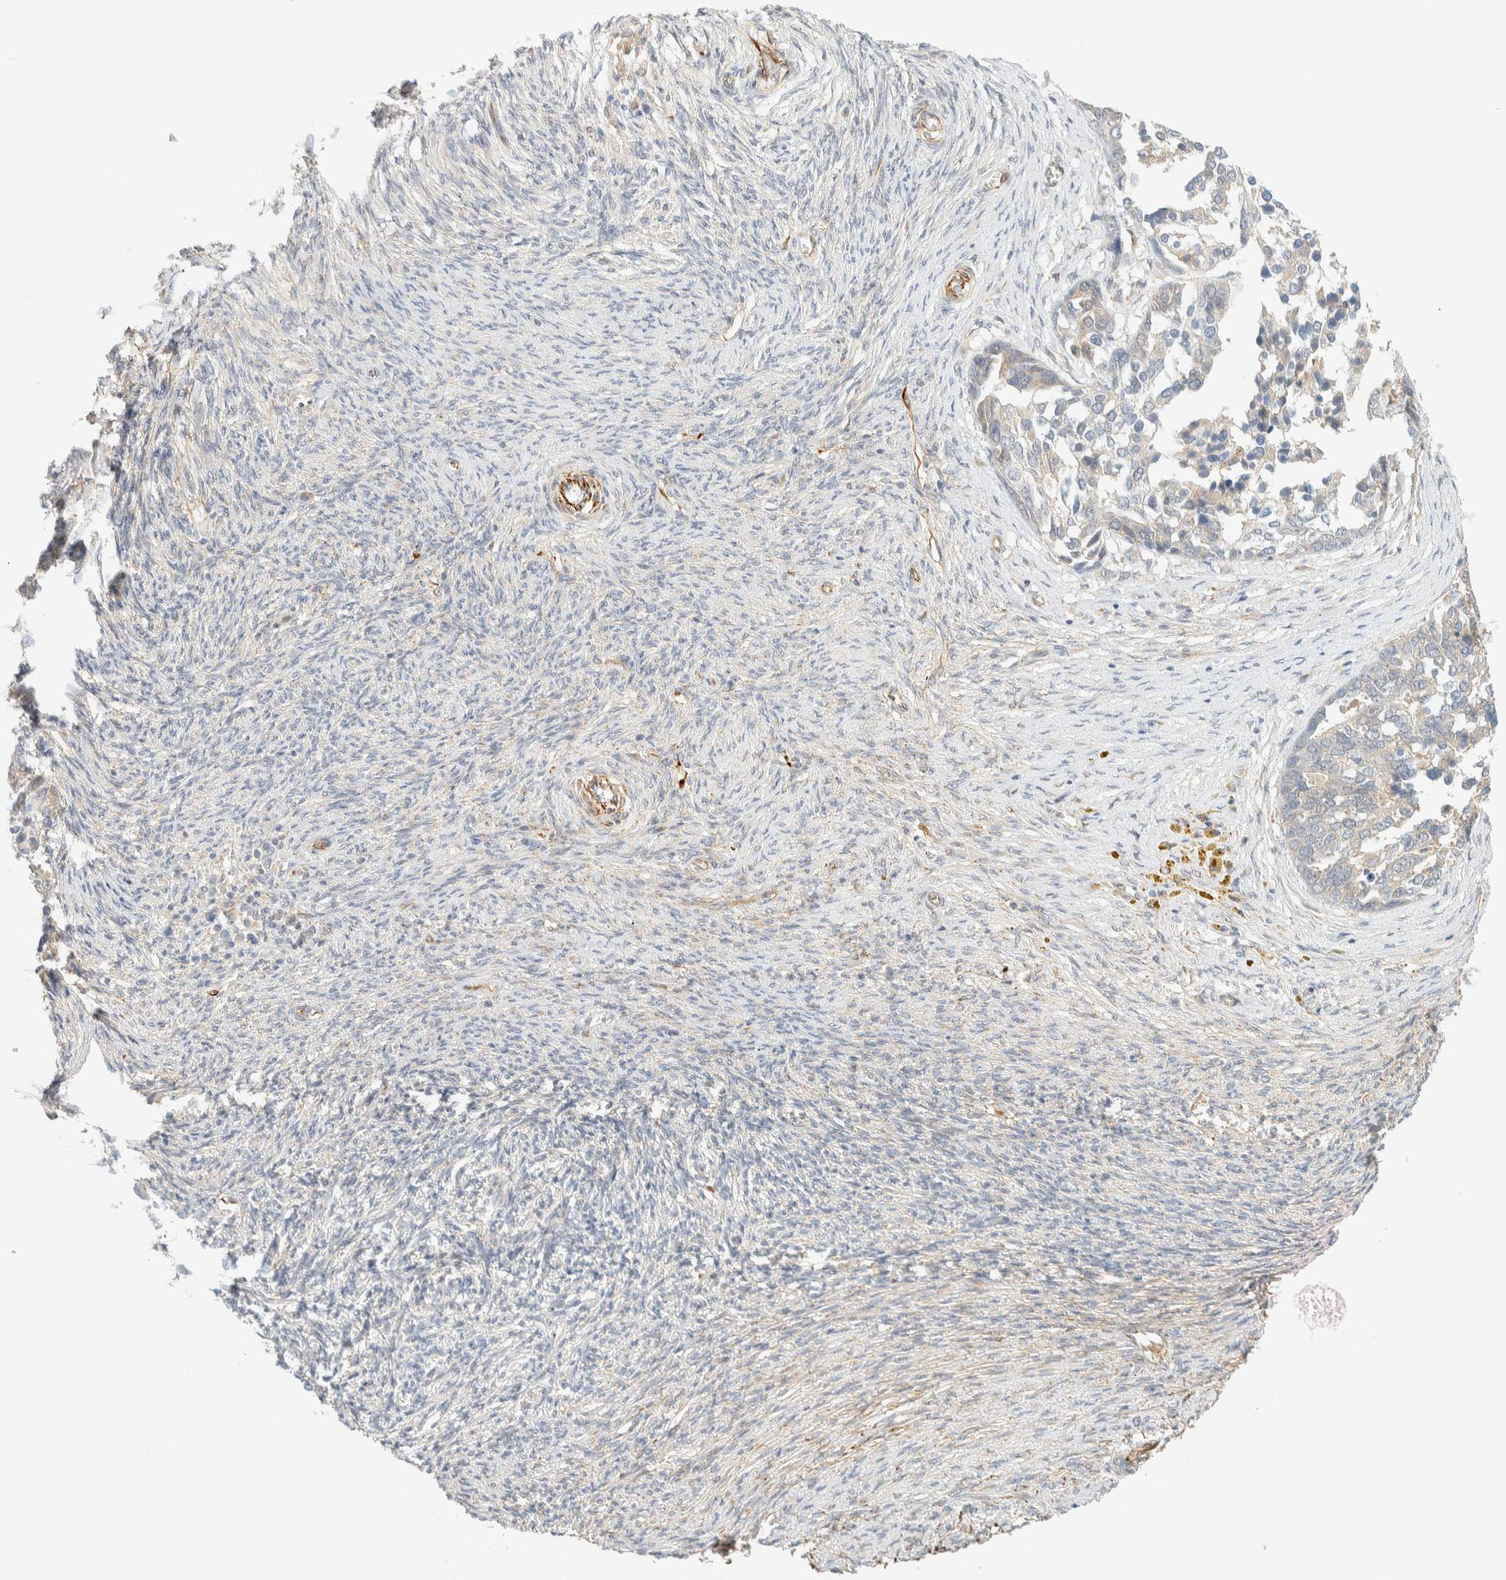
{"staining": {"intensity": "weak", "quantity": "<25%", "location": "cytoplasmic/membranous"}, "tissue": "ovarian cancer", "cell_type": "Tumor cells", "image_type": "cancer", "snomed": [{"axis": "morphology", "description": "Cystadenocarcinoma, serous, NOS"}, {"axis": "topography", "description": "Ovary"}], "caption": "There is no significant expression in tumor cells of ovarian serous cystadenocarcinoma. (Stains: DAB (3,3'-diaminobenzidine) immunohistochemistry with hematoxylin counter stain, Microscopy: brightfield microscopy at high magnification).", "gene": "FAT1", "patient": {"sex": "female", "age": 44}}